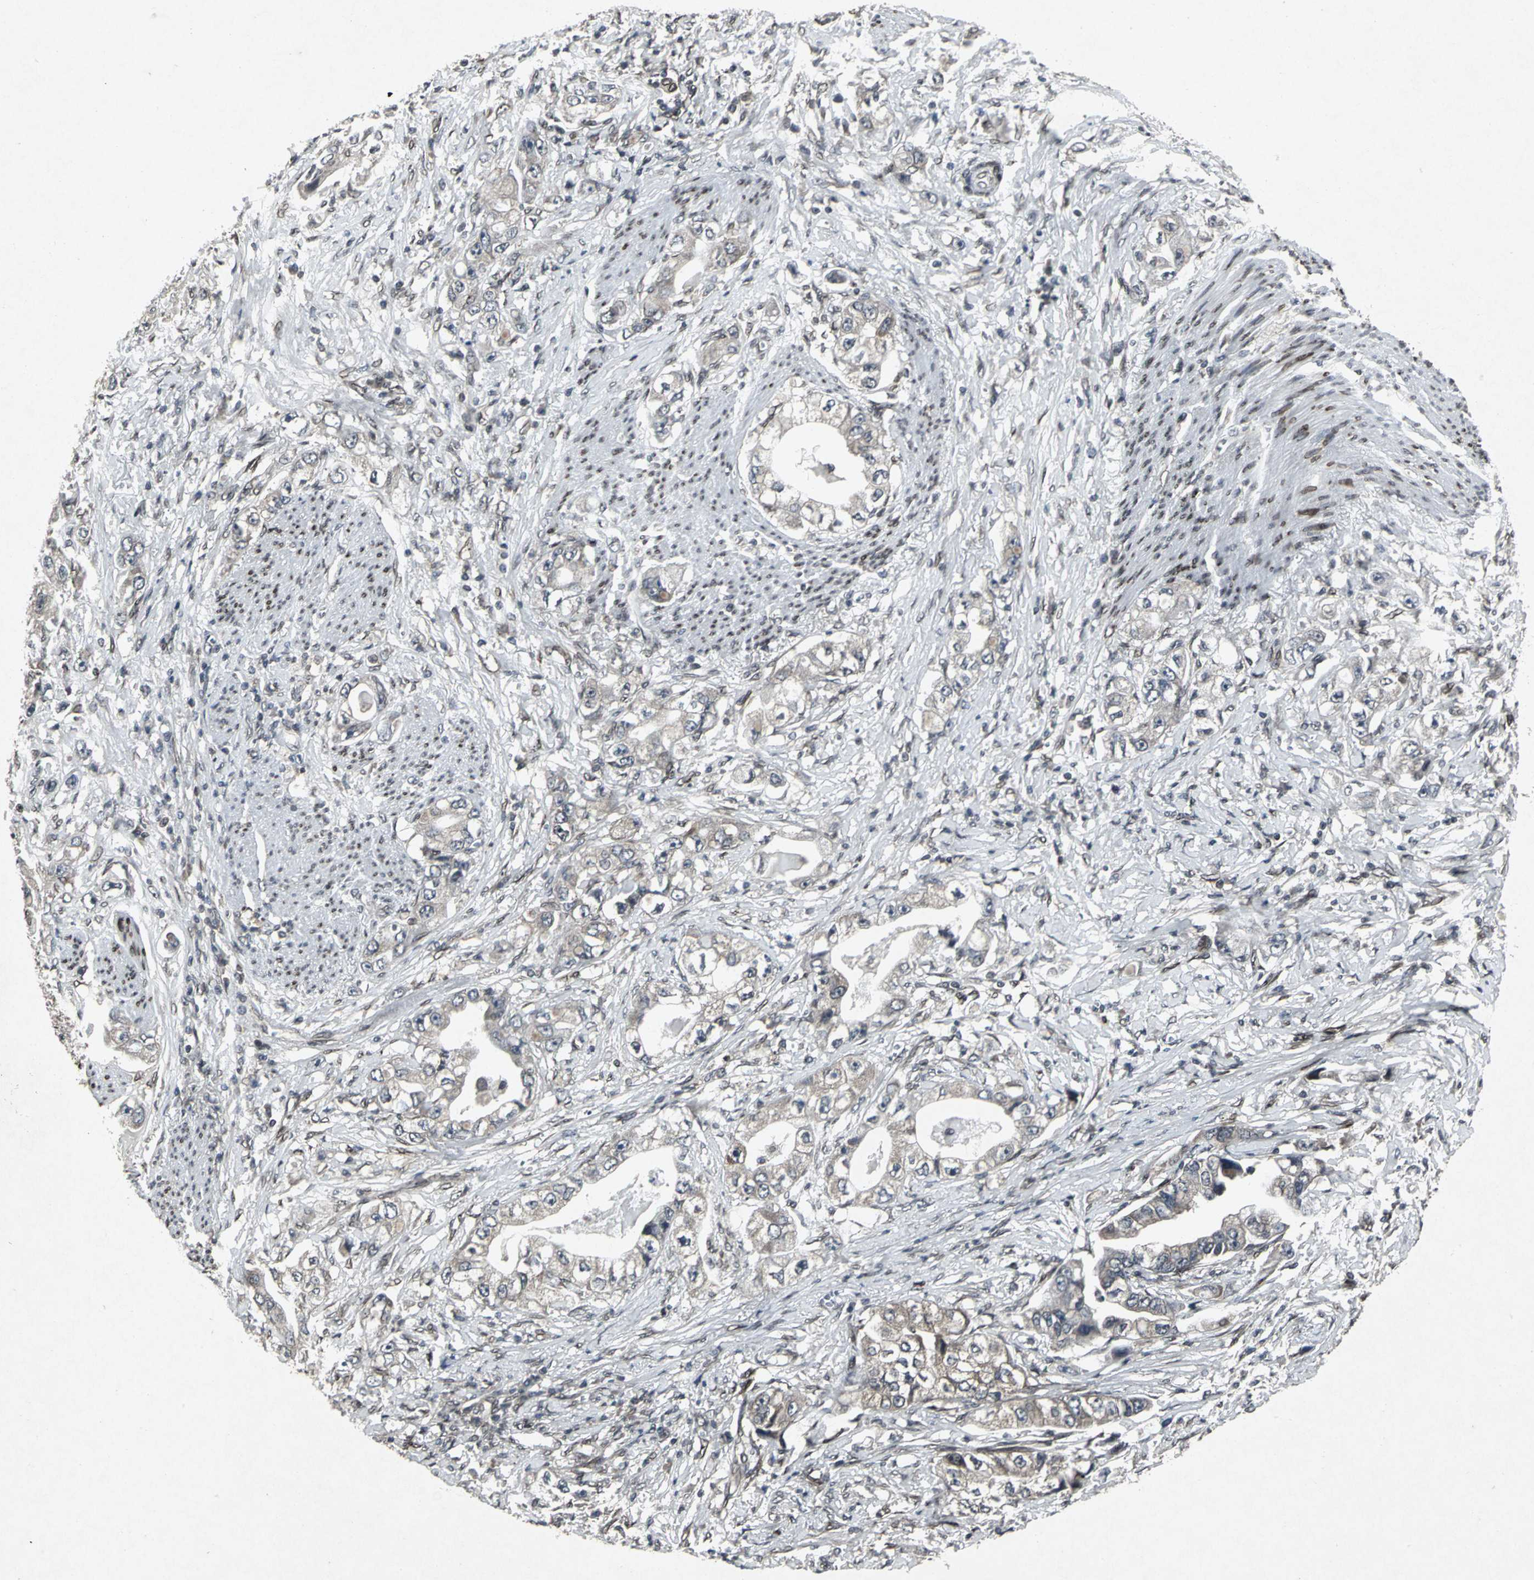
{"staining": {"intensity": "weak", "quantity": ">75%", "location": "cytoplasmic/membranous"}, "tissue": "stomach cancer", "cell_type": "Tumor cells", "image_type": "cancer", "snomed": [{"axis": "morphology", "description": "Adenocarcinoma, NOS"}, {"axis": "topography", "description": "Stomach, lower"}], "caption": "Stomach adenocarcinoma stained with a brown dye displays weak cytoplasmic/membranous positive positivity in approximately >75% of tumor cells.", "gene": "SH2B3", "patient": {"sex": "female", "age": 93}}